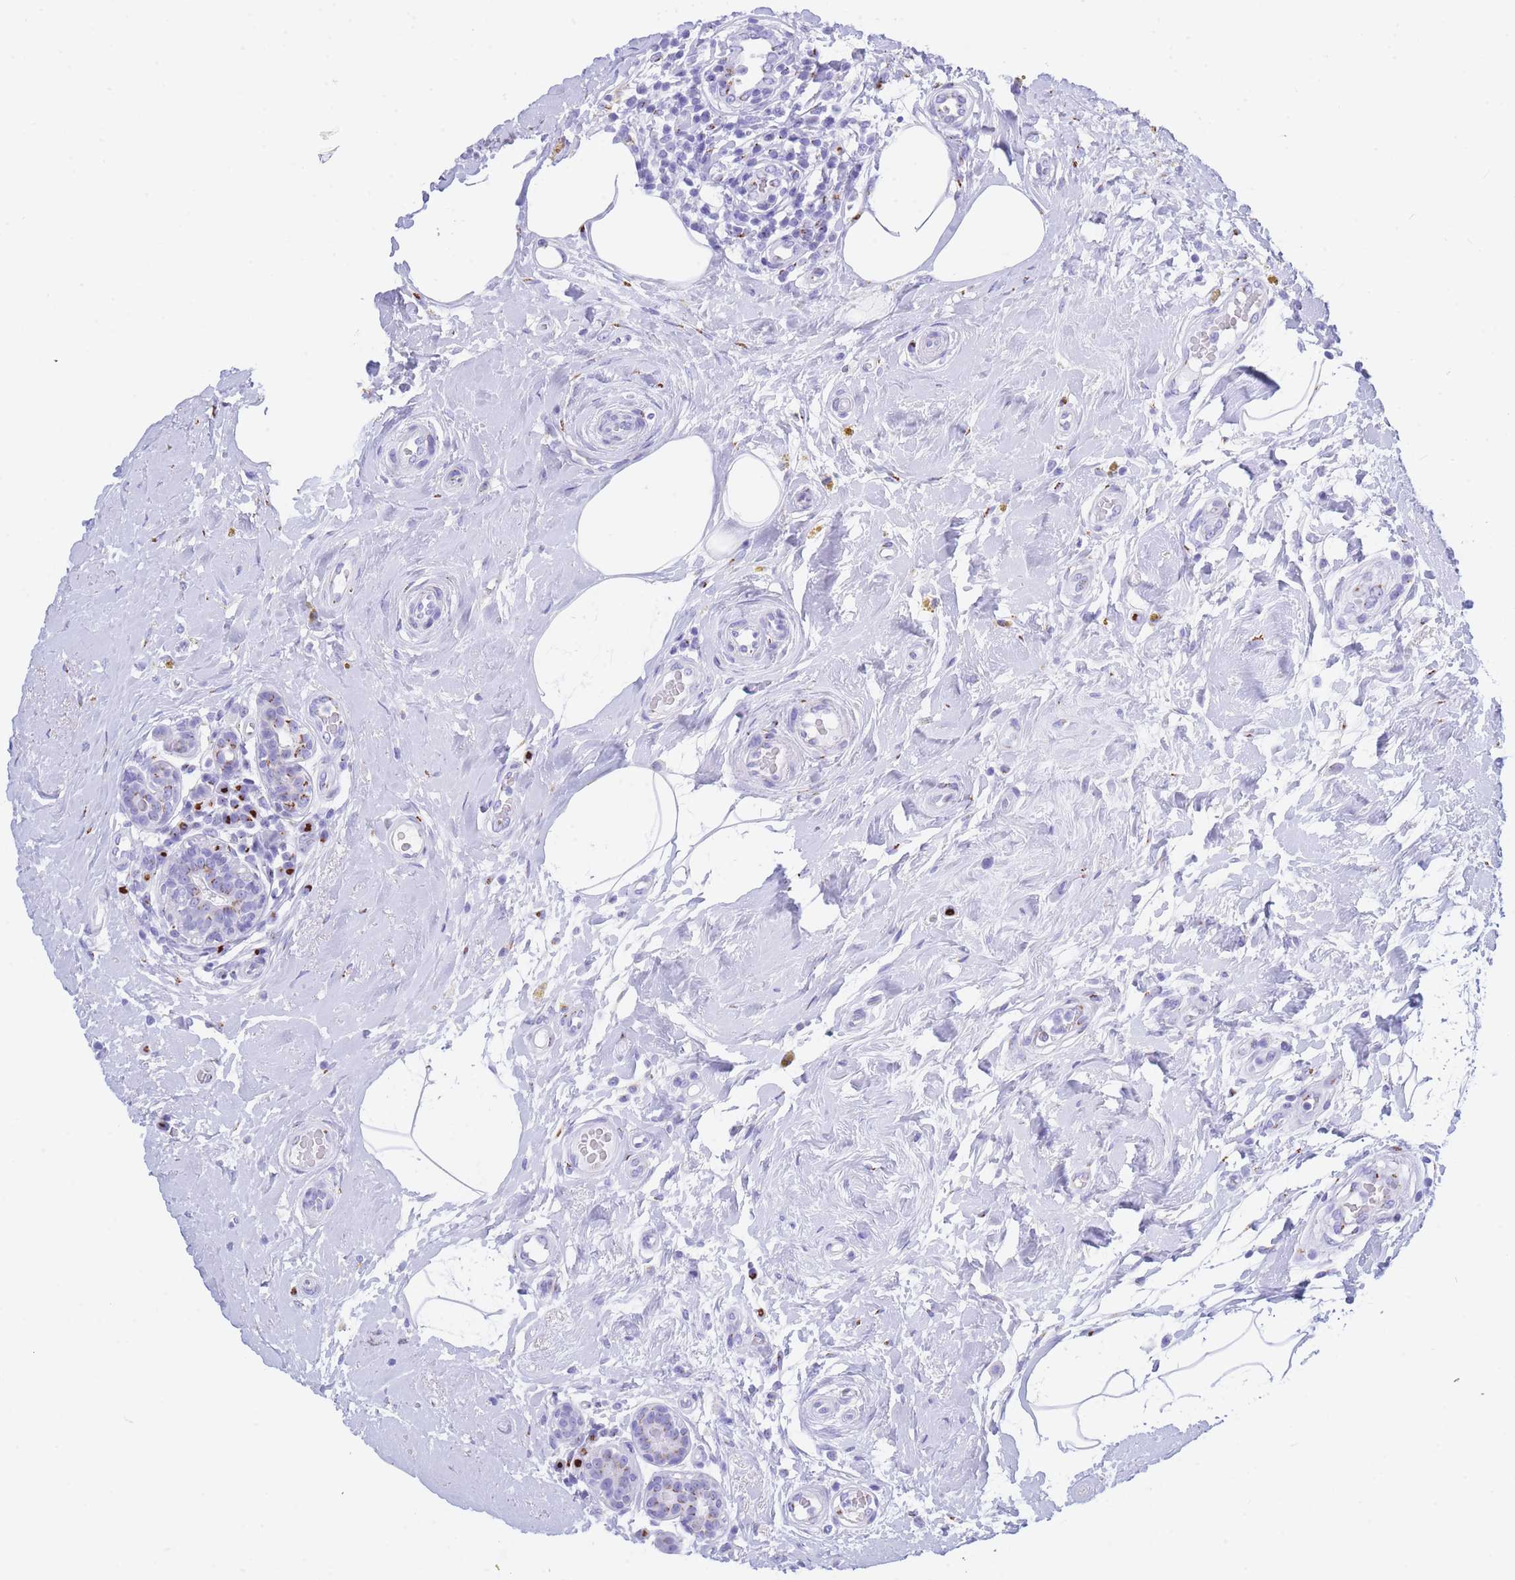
{"staining": {"intensity": "negative", "quantity": "none", "location": "none"}, "tissue": "breast cancer", "cell_type": "Tumor cells", "image_type": "cancer", "snomed": [{"axis": "morphology", "description": "Duct carcinoma"}, {"axis": "topography", "description": "Breast"}], "caption": "Breast cancer (infiltrating ductal carcinoma) was stained to show a protein in brown. There is no significant expression in tumor cells.", "gene": "FAM3C", "patient": {"sex": "female", "age": 73}}